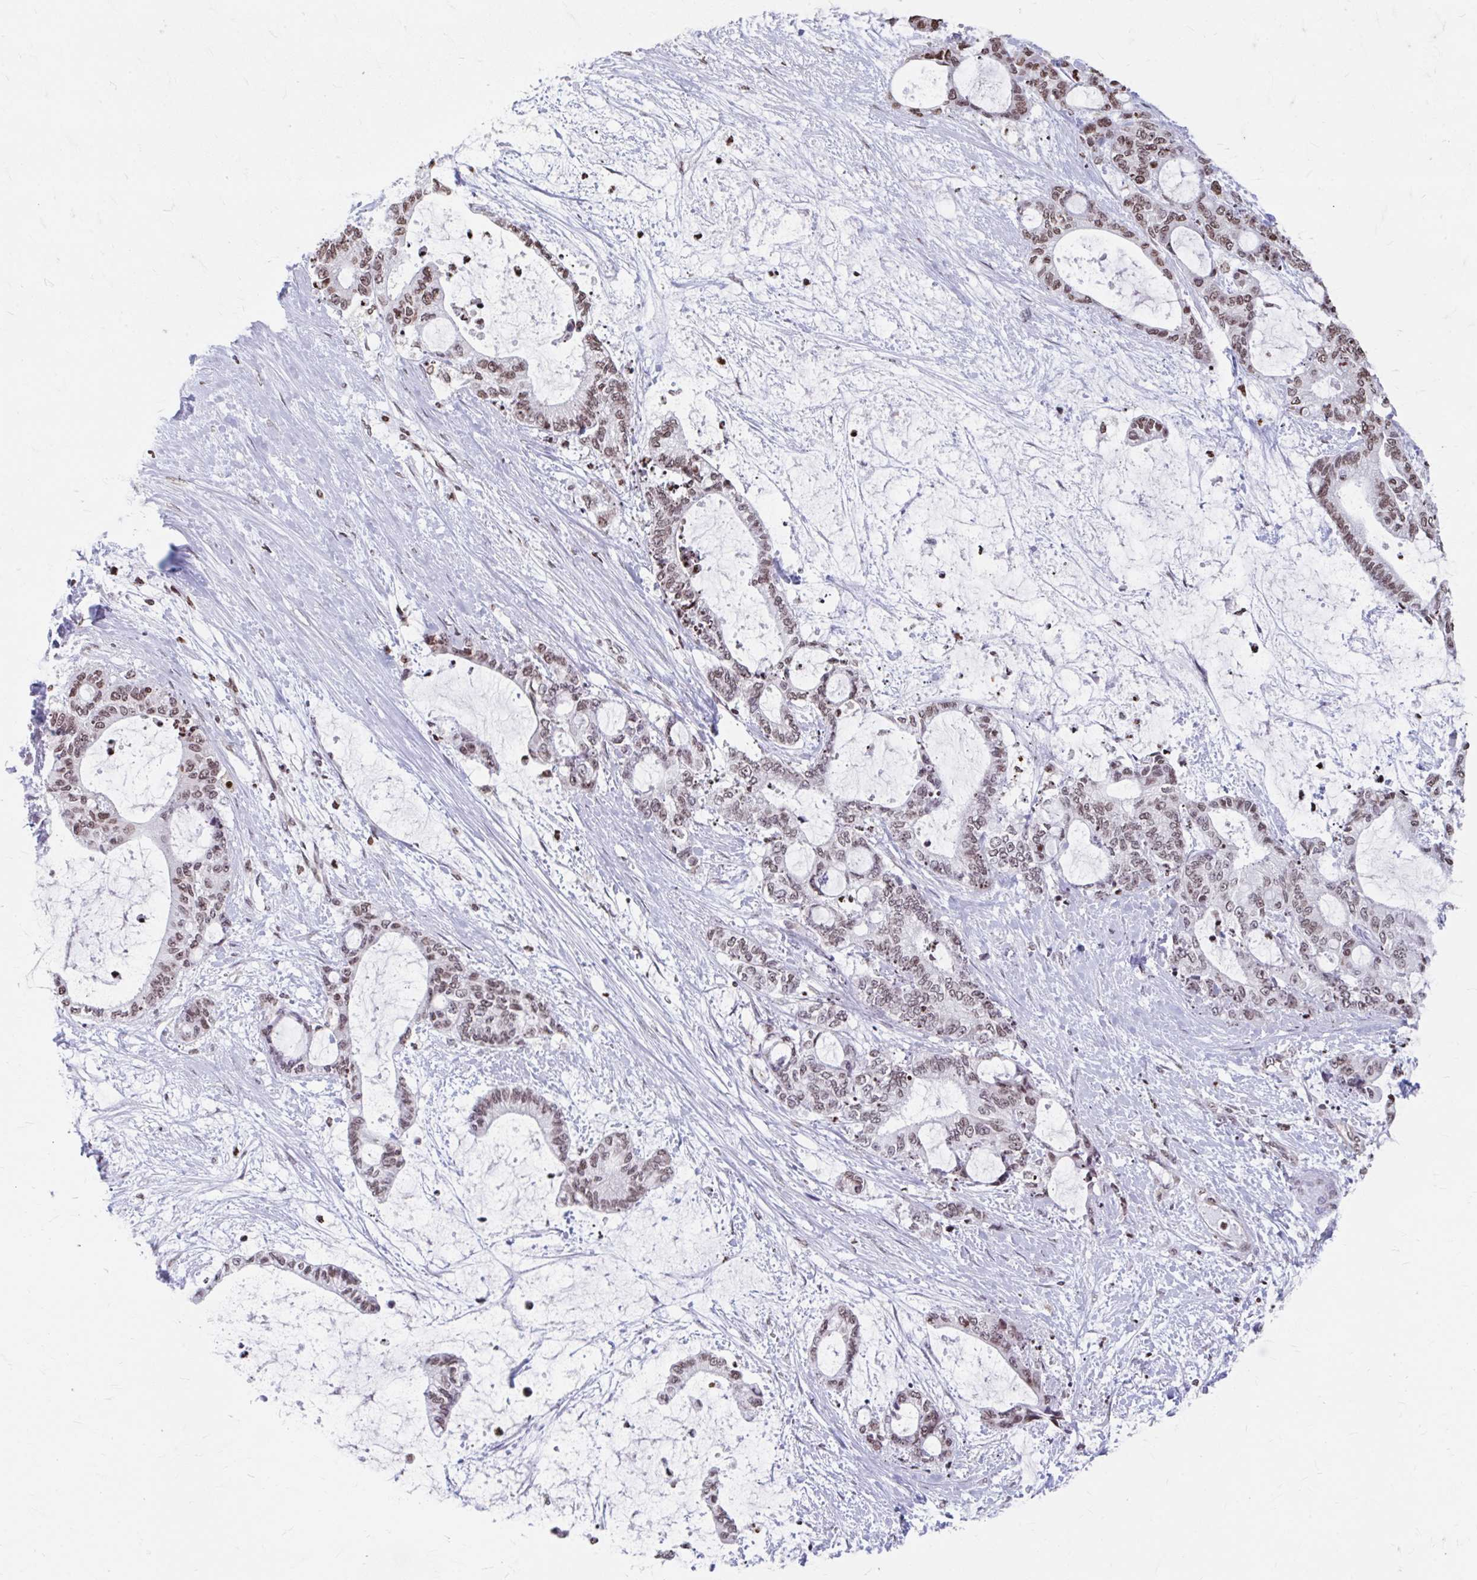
{"staining": {"intensity": "moderate", "quantity": ">75%", "location": "nuclear"}, "tissue": "liver cancer", "cell_type": "Tumor cells", "image_type": "cancer", "snomed": [{"axis": "morphology", "description": "Normal tissue, NOS"}, {"axis": "morphology", "description": "Cholangiocarcinoma"}, {"axis": "topography", "description": "Liver"}, {"axis": "topography", "description": "Peripheral nerve tissue"}], "caption": "Immunohistochemical staining of human liver cancer (cholangiocarcinoma) demonstrates medium levels of moderate nuclear positivity in about >75% of tumor cells.", "gene": "ORC3", "patient": {"sex": "female", "age": 73}}